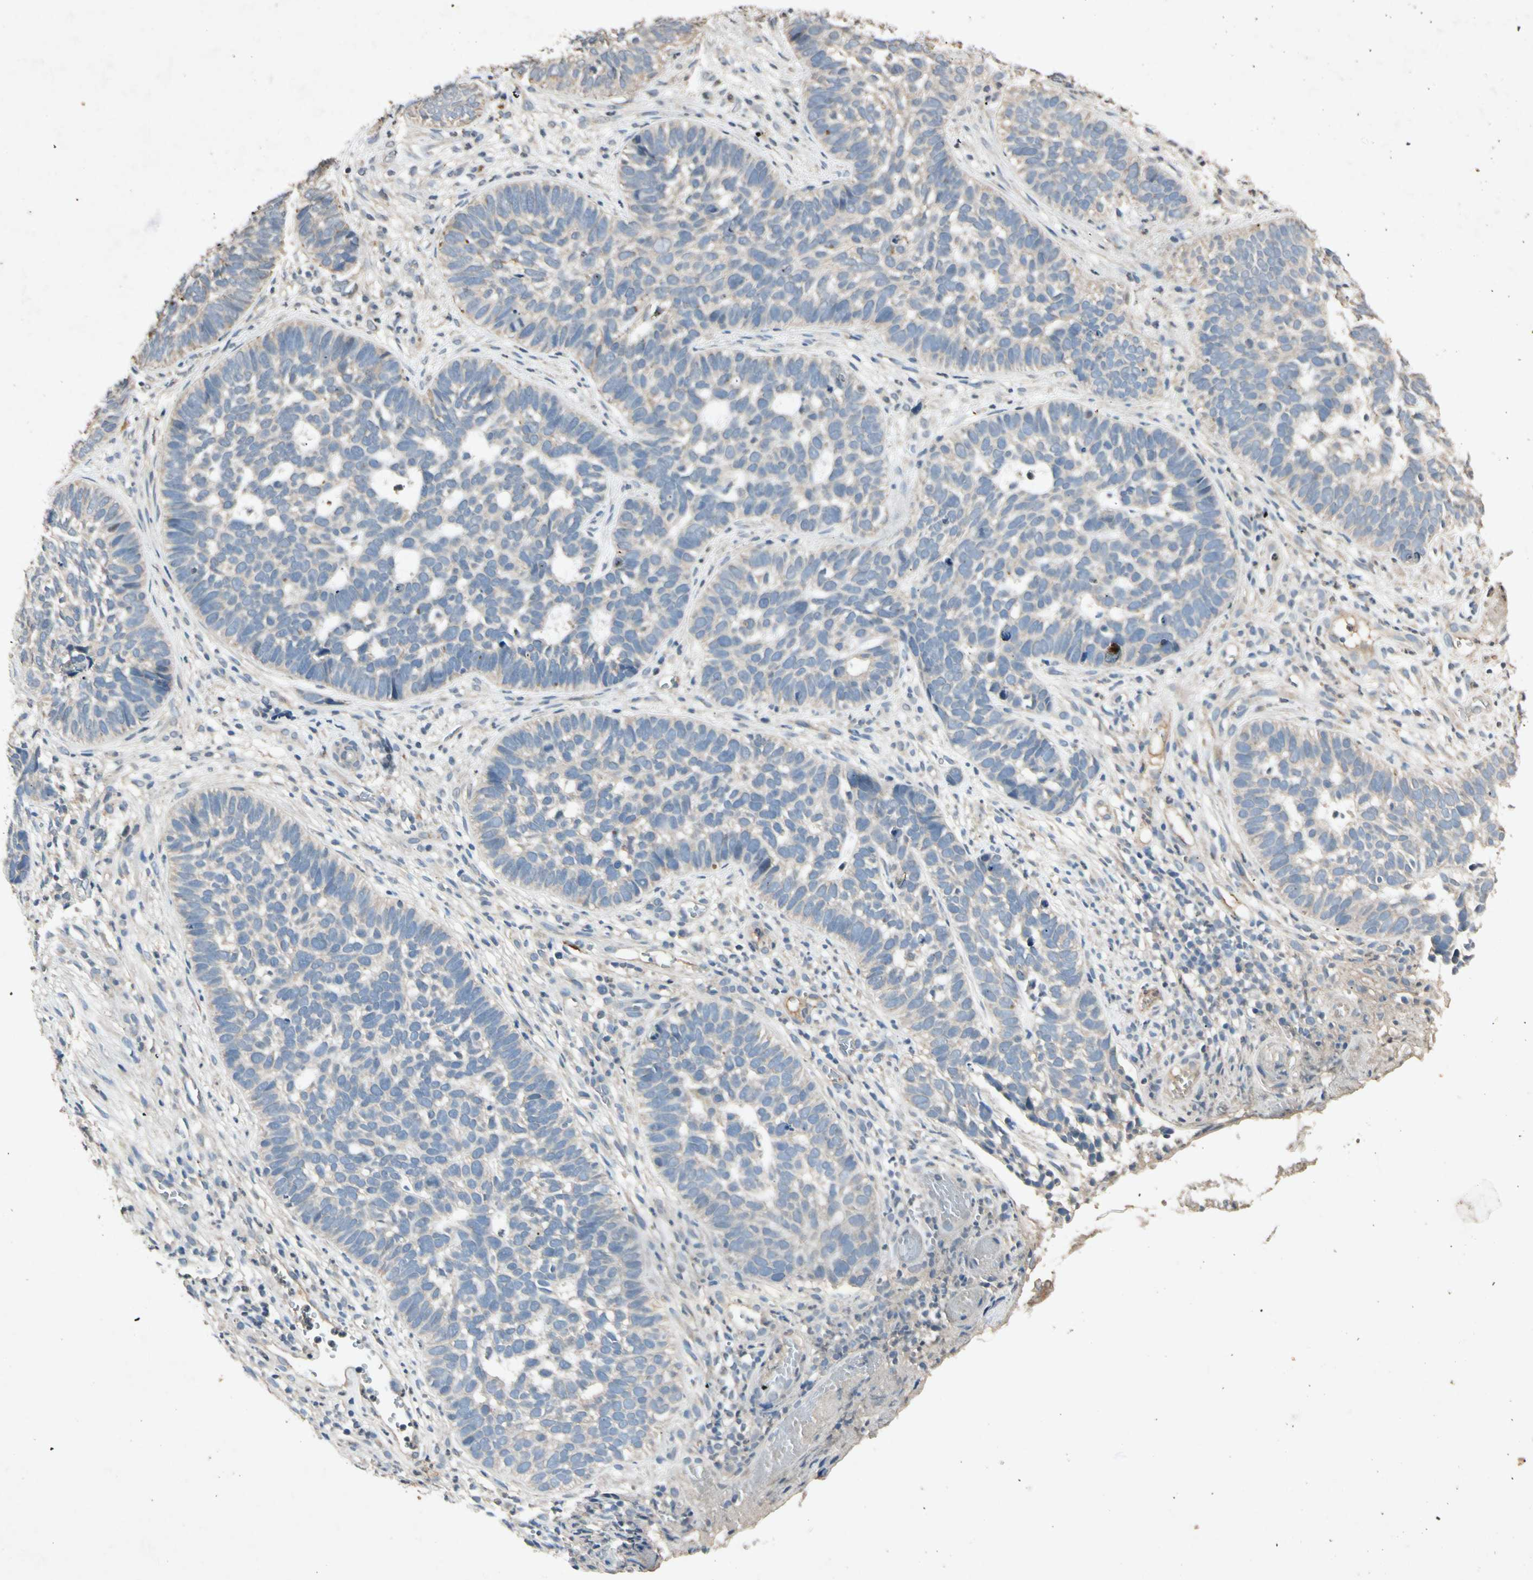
{"staining": {"intensity": "weak", "quantity": "<25%", "location": "cytoplasmic/membranous"}, "tissue": "skin cancer", "cell_type": "Tumor cells", "image_type": "cancer", "snomed": [{"axis": "morphology", "description": "Basal cell carcinoma"}, {"axis": "topography", "description": "Skin"}], "caption": "Tumor cells are negative for brown protein staining in skin cancer (basal cell carcinoma). (Stains: DAB IHC with hematoxylin counter stain, Microscopy: brightfield microscopy at high magnification).", "gene": "GPLD1", "patient": {"sex": "male", "age": 87}}